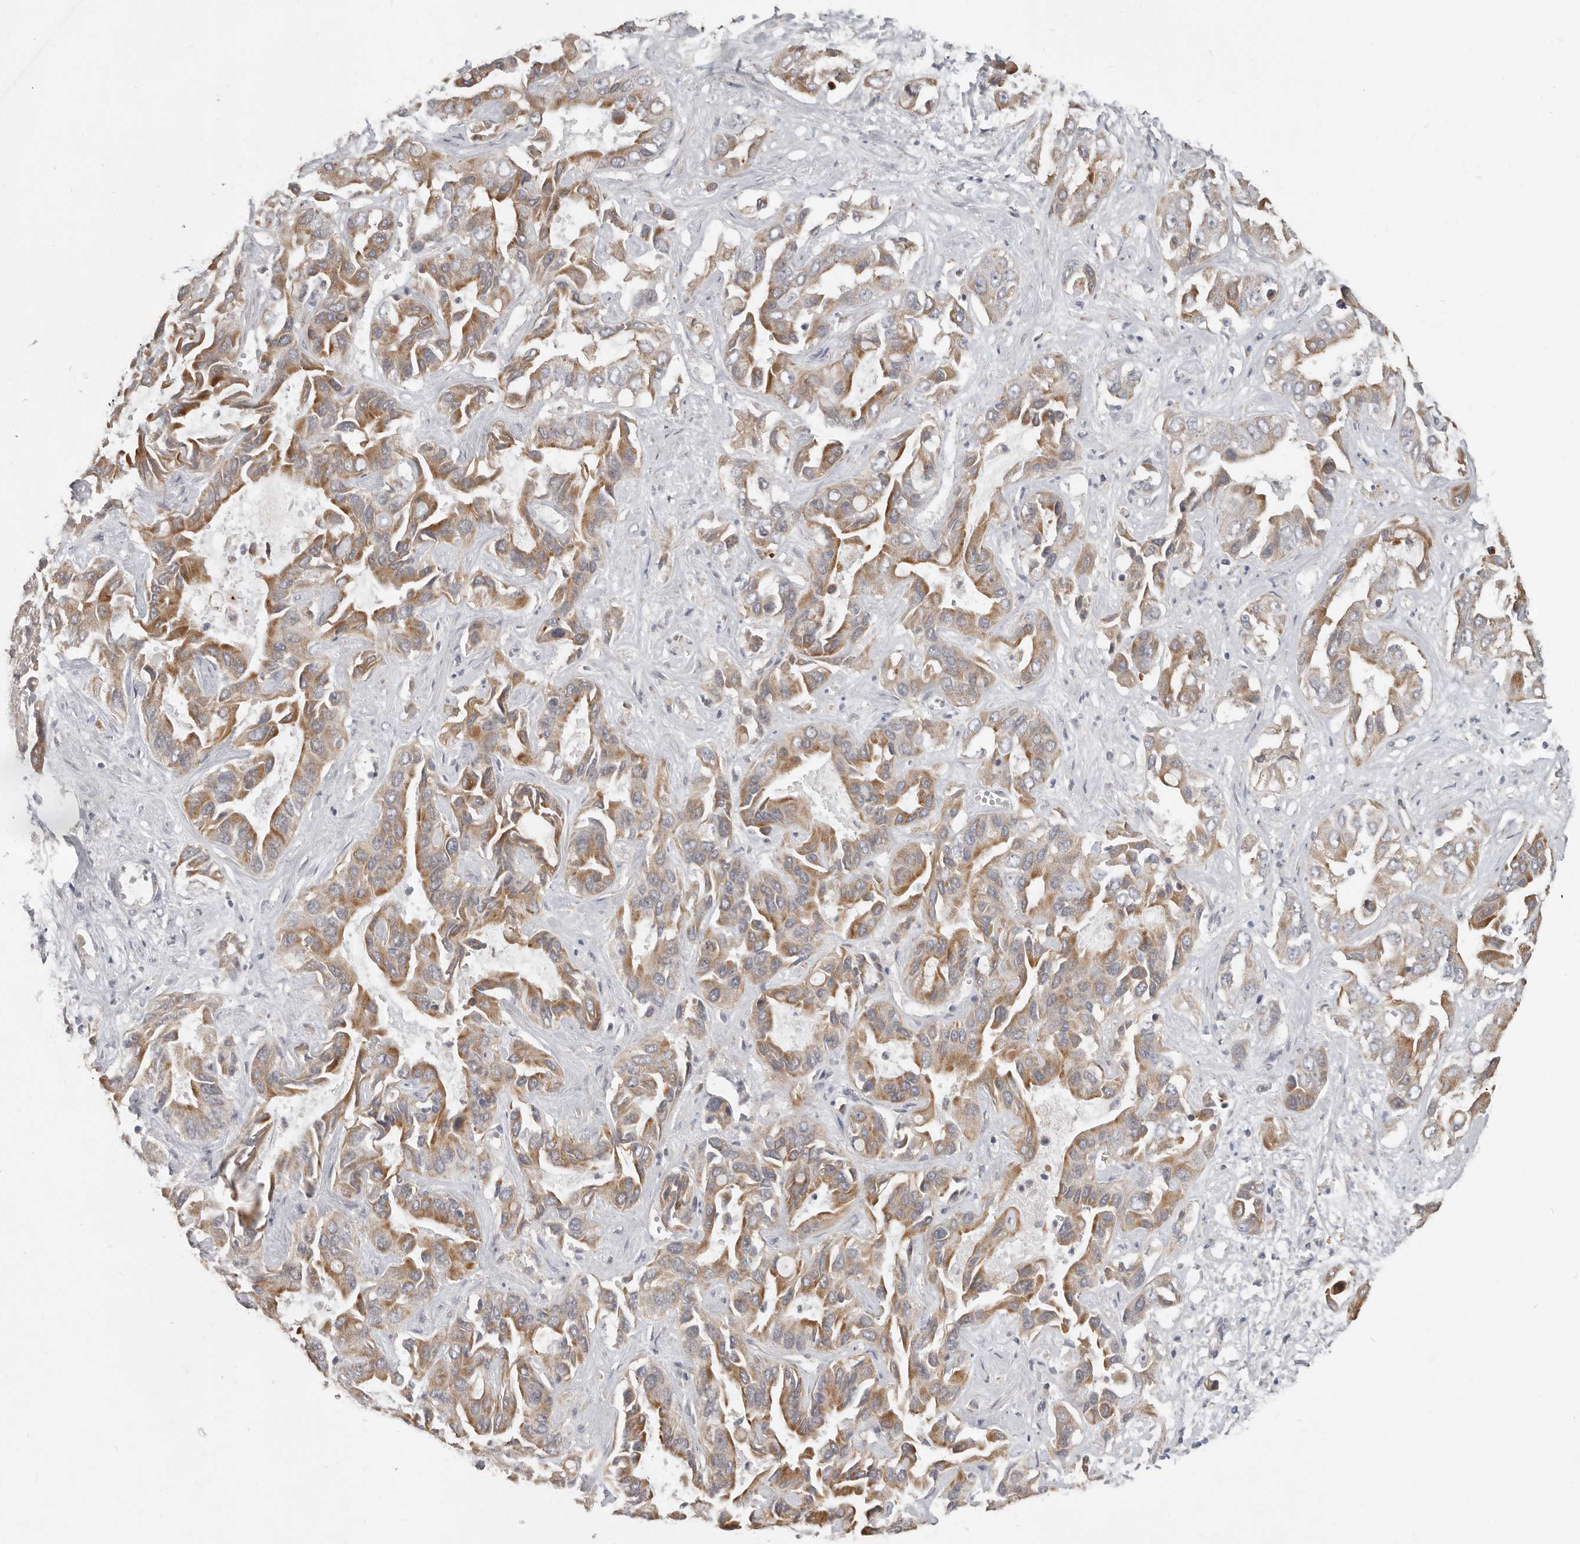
{"staining": {"intensity": "moderate", "quantity": ">75%", "location": "cytoplasmic/membranous"}, "tissue": "liver cancer", "cell_type": "Tumor cells", "image_type": "cancer", "snomed": [{"axis": "morphology", "description": "Cholangiocarcinoma"}, {"axis": "topography", "description": "Liver"}], "caption": "A brown stain shows moderate cytoplasmic/membranous positivity of a protein in human liver cancer tumor cells. Immunohistochemistry stains the protein in brown and the nuclei are stained blue.", "gene": "UNK", "patient": {"sex": "female", "age": 52}}